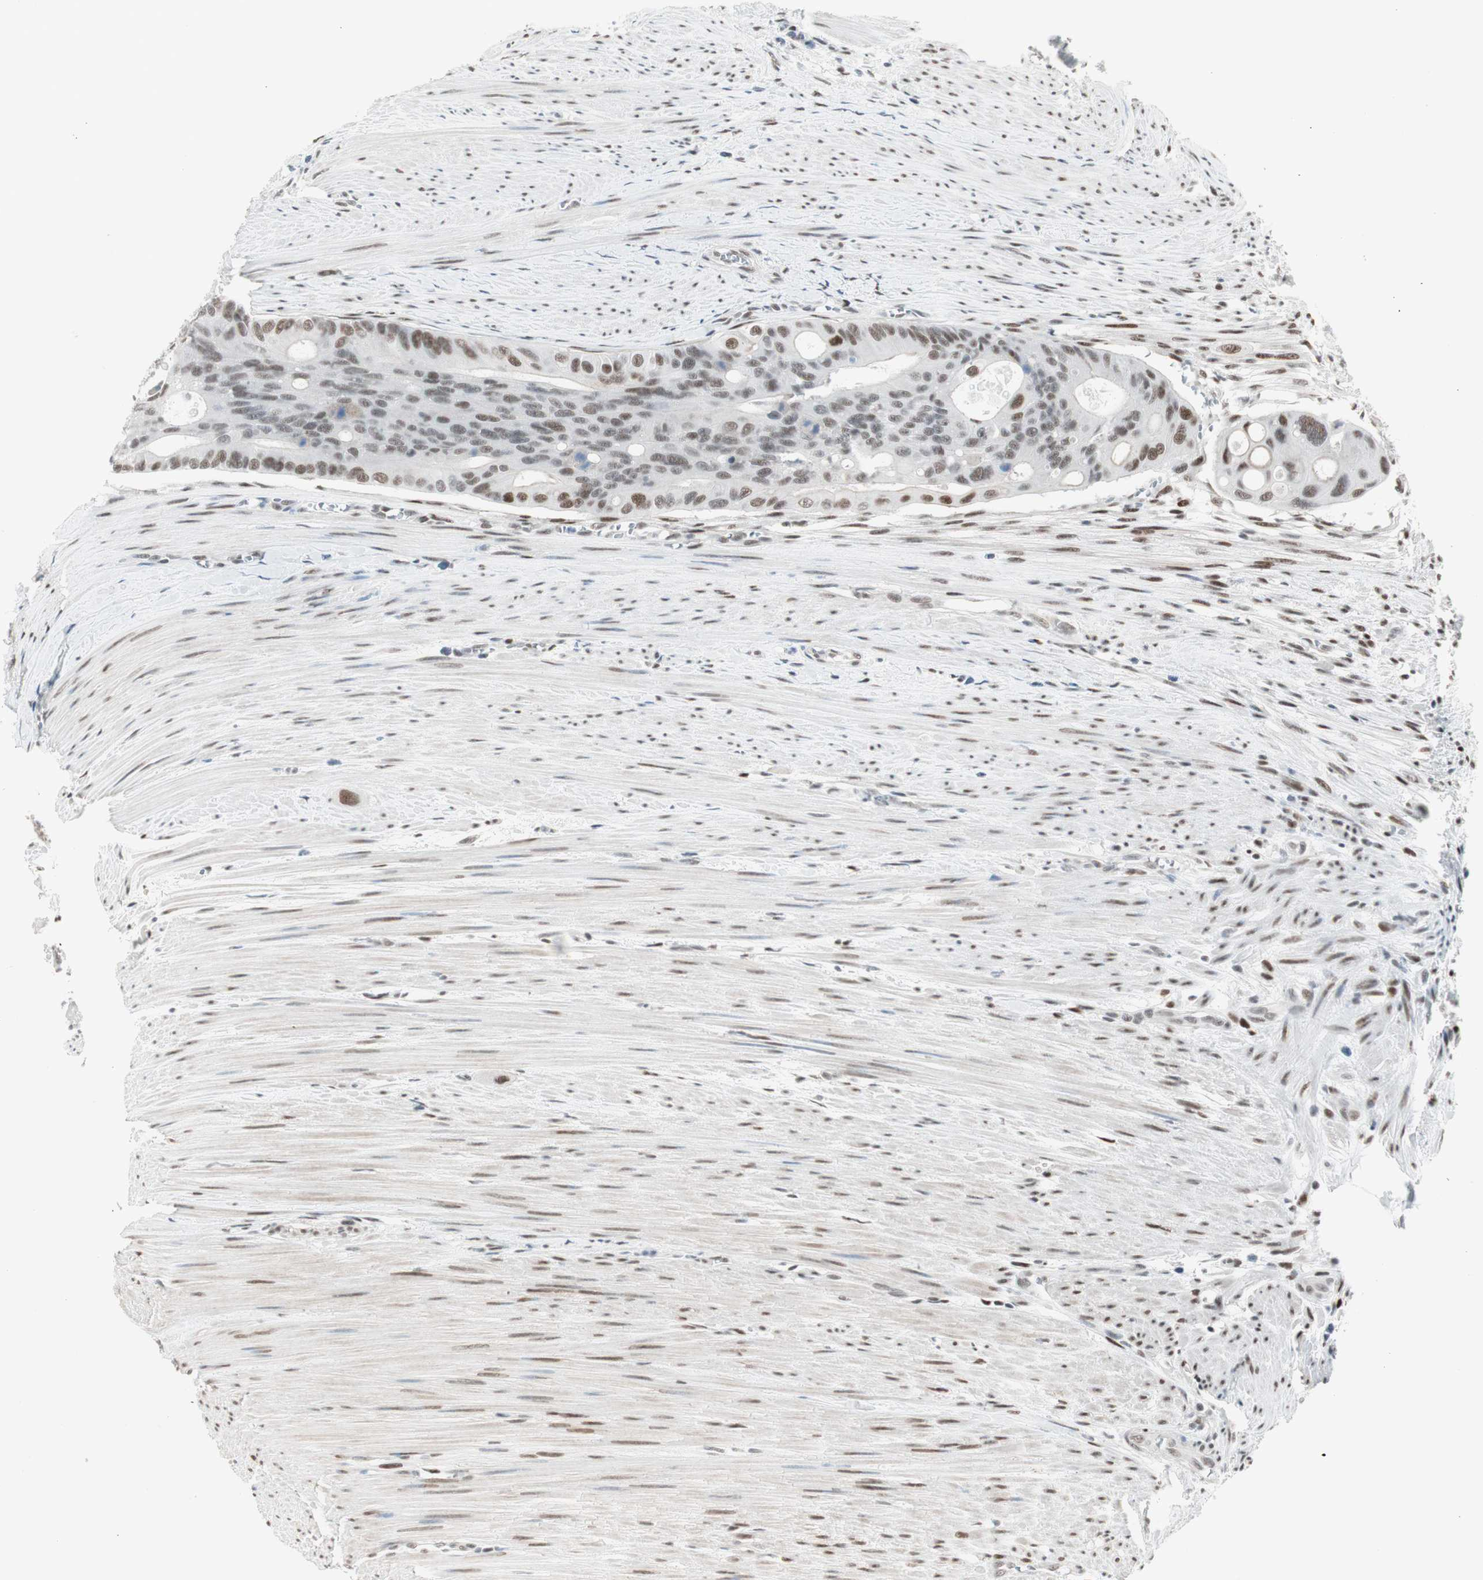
{"staining": {"intensity": "moderate", "quantity": "<25%", "location": "nuclear"}, "tissue": "colorectal cancer", "cell_type": "Tumor cells", "image_type": "cancer", "snomed": [{"axis": "morphology", "description": "Adenocarcinoma, NOS"}, {"axis": "topography", "description": "Colon"}], "caption": "Protein staining of colorectal cancer (adenocarcinoma) tissue displays moderate nuclear staining in approximately <25% of tumor cells. Ihc stains the protein of interest in brown and the nuclei are stained blue.", "gene": "HEXIM1", "patient": {"sex": "female", "age": 57}}